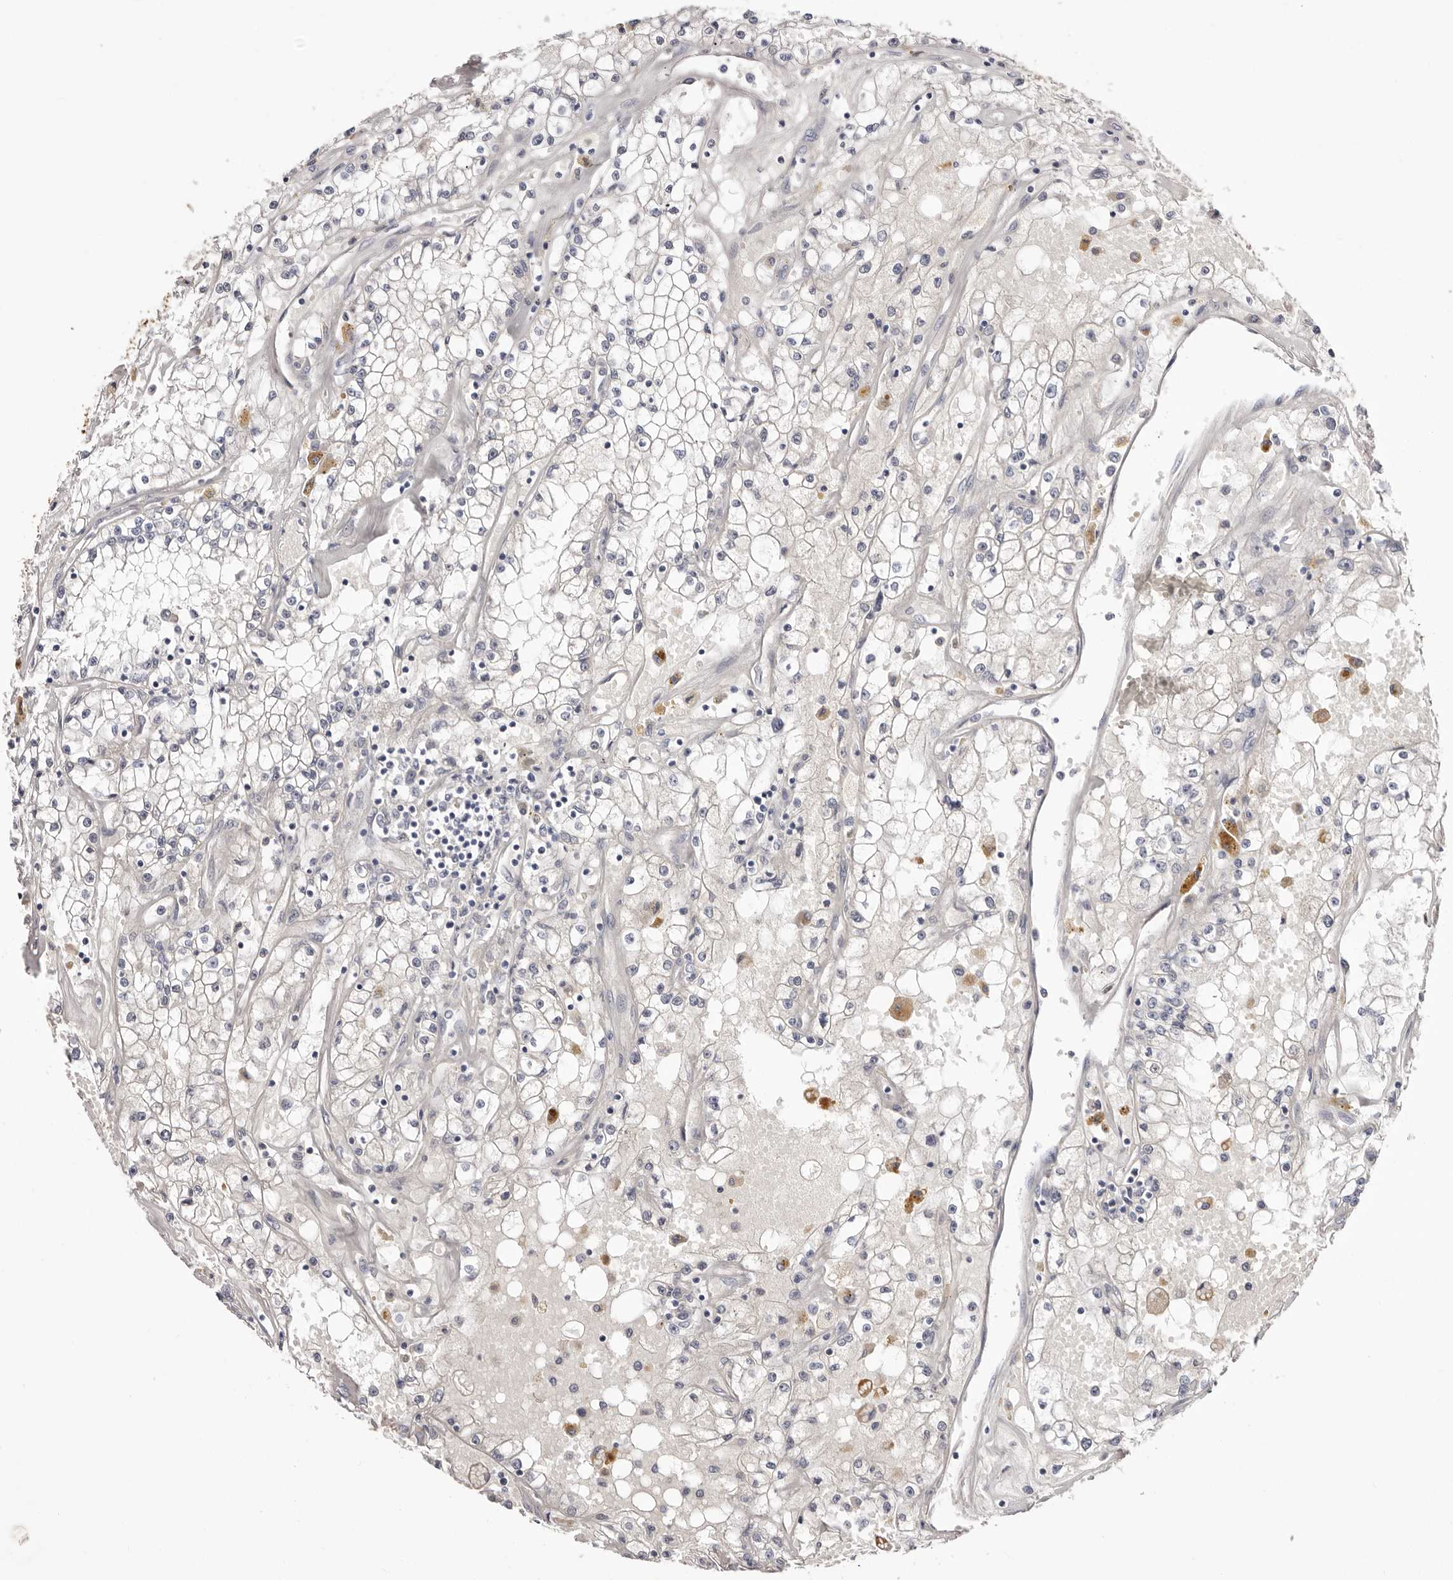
{"staining": {"intensity": "negative", "quantity": "none", "location": "none"}, "tissue": "renal cancer", "cell_type": "Tumor cells", "image_type": "cancer", "snomed": [{"axis": "morphology", "description": "Adenocarcinoma, NOS"}, {"axis": "topography", "description": "Kidney"}], "caption": "Immunohistochemistry histopathology image of renal cancer (adenocarcinoma) stained for a protein (brown), which demonstrates no expression in tumor cells. Brightfield microscopy of immunohistochemistry stained with DAB (3,3'-diaminobenzidine) (brown) and hematoxylin (blue), captured at high magnification.", "gene": "STK16", "patient": {"sex": "male", "age": 56}}